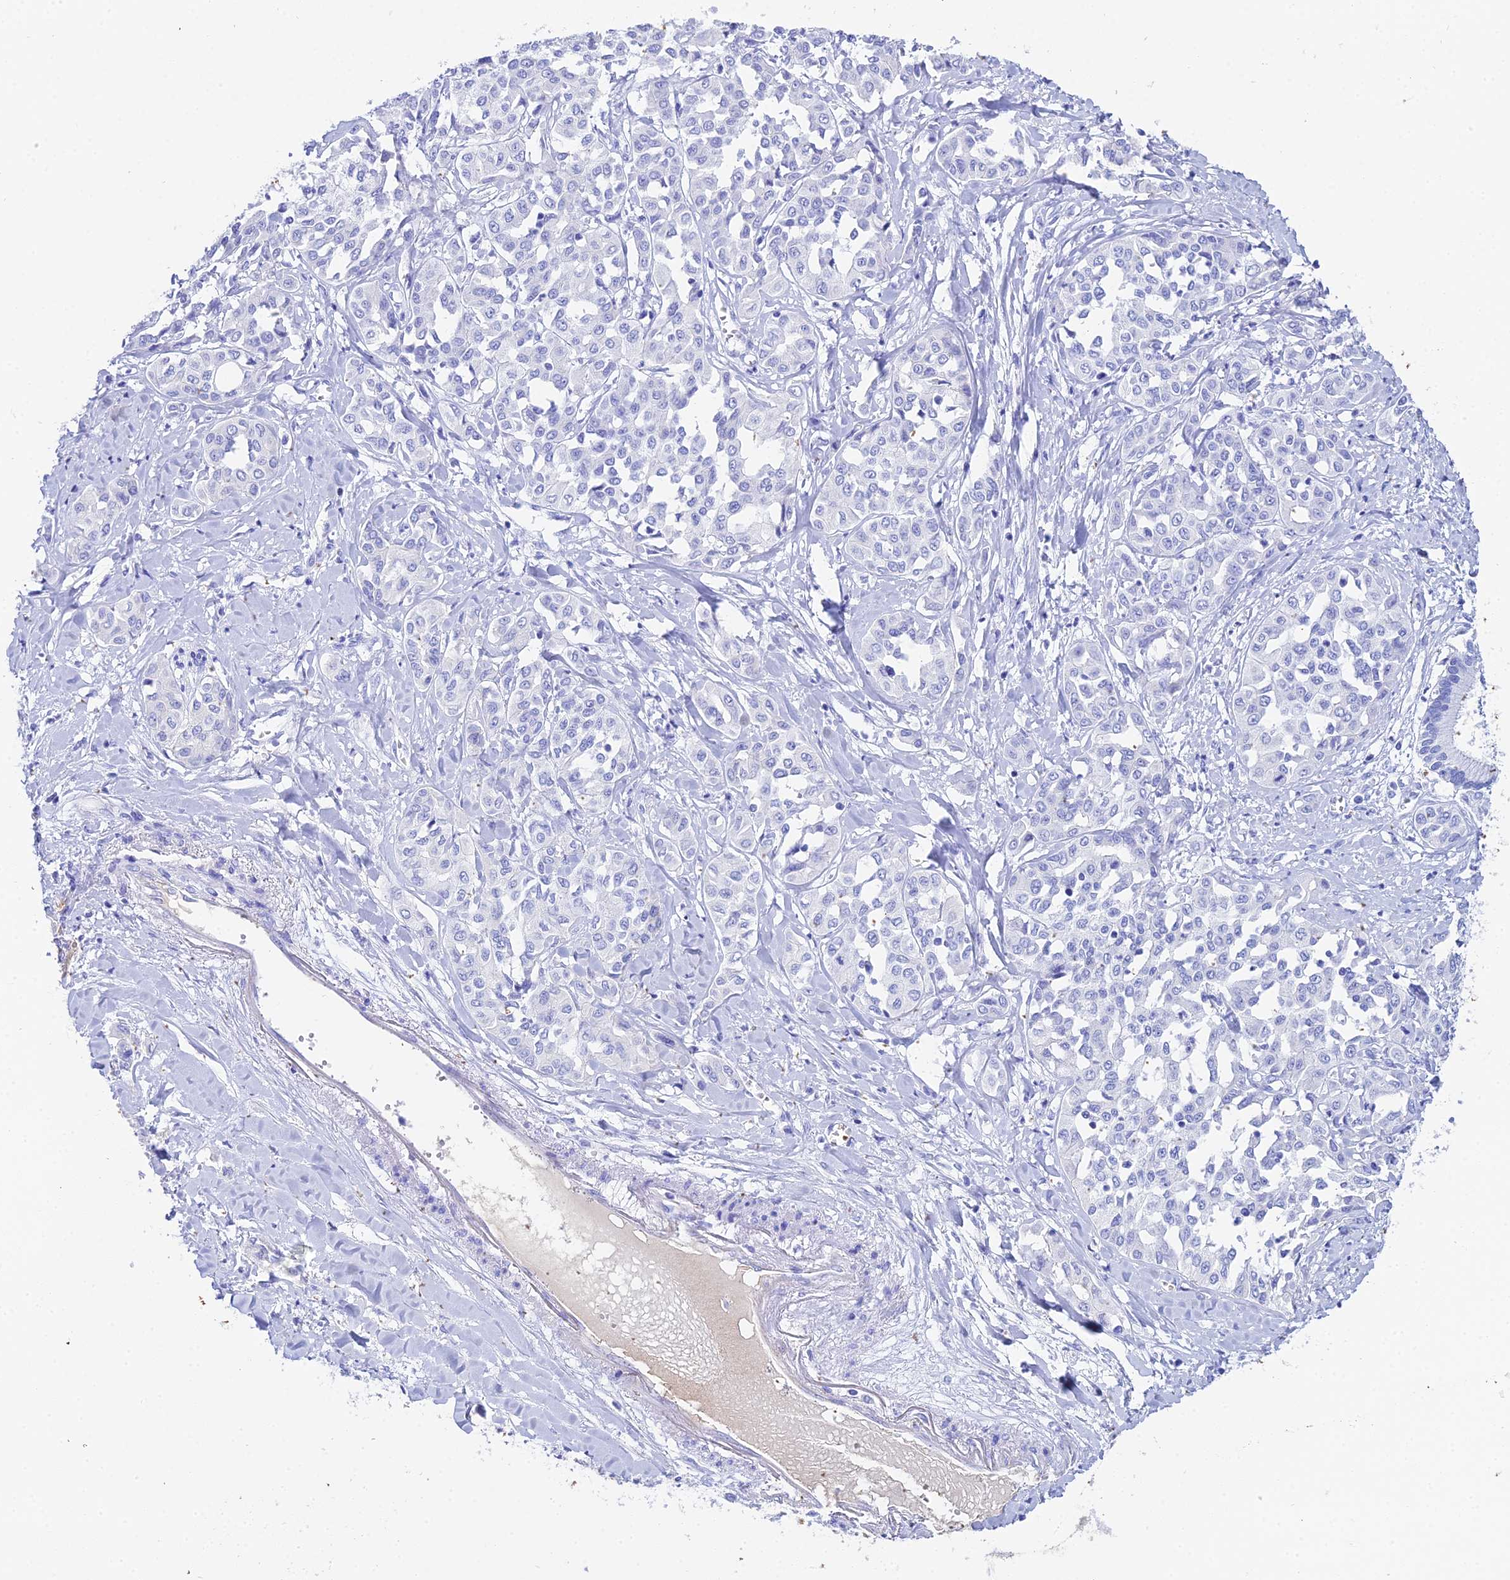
{"staining": {"intensity": "negative", "quantity": "none", "location": "none"}, "tissue": "liver cancer", "cell_type": "Tumor cells", "image_type": "cancer", "snomed": [{"axis": "morphology", "description": "Cholangiocarcinoma"}, {"axis": "topography", "description": "Liver"}], "caption": "Liver cholangiocarcinoma was stained to show a protein in brown. There is no significant staining in tumor cells.", "gene": "CELA3A", "patient": {"sex": "female", "age": 77}}